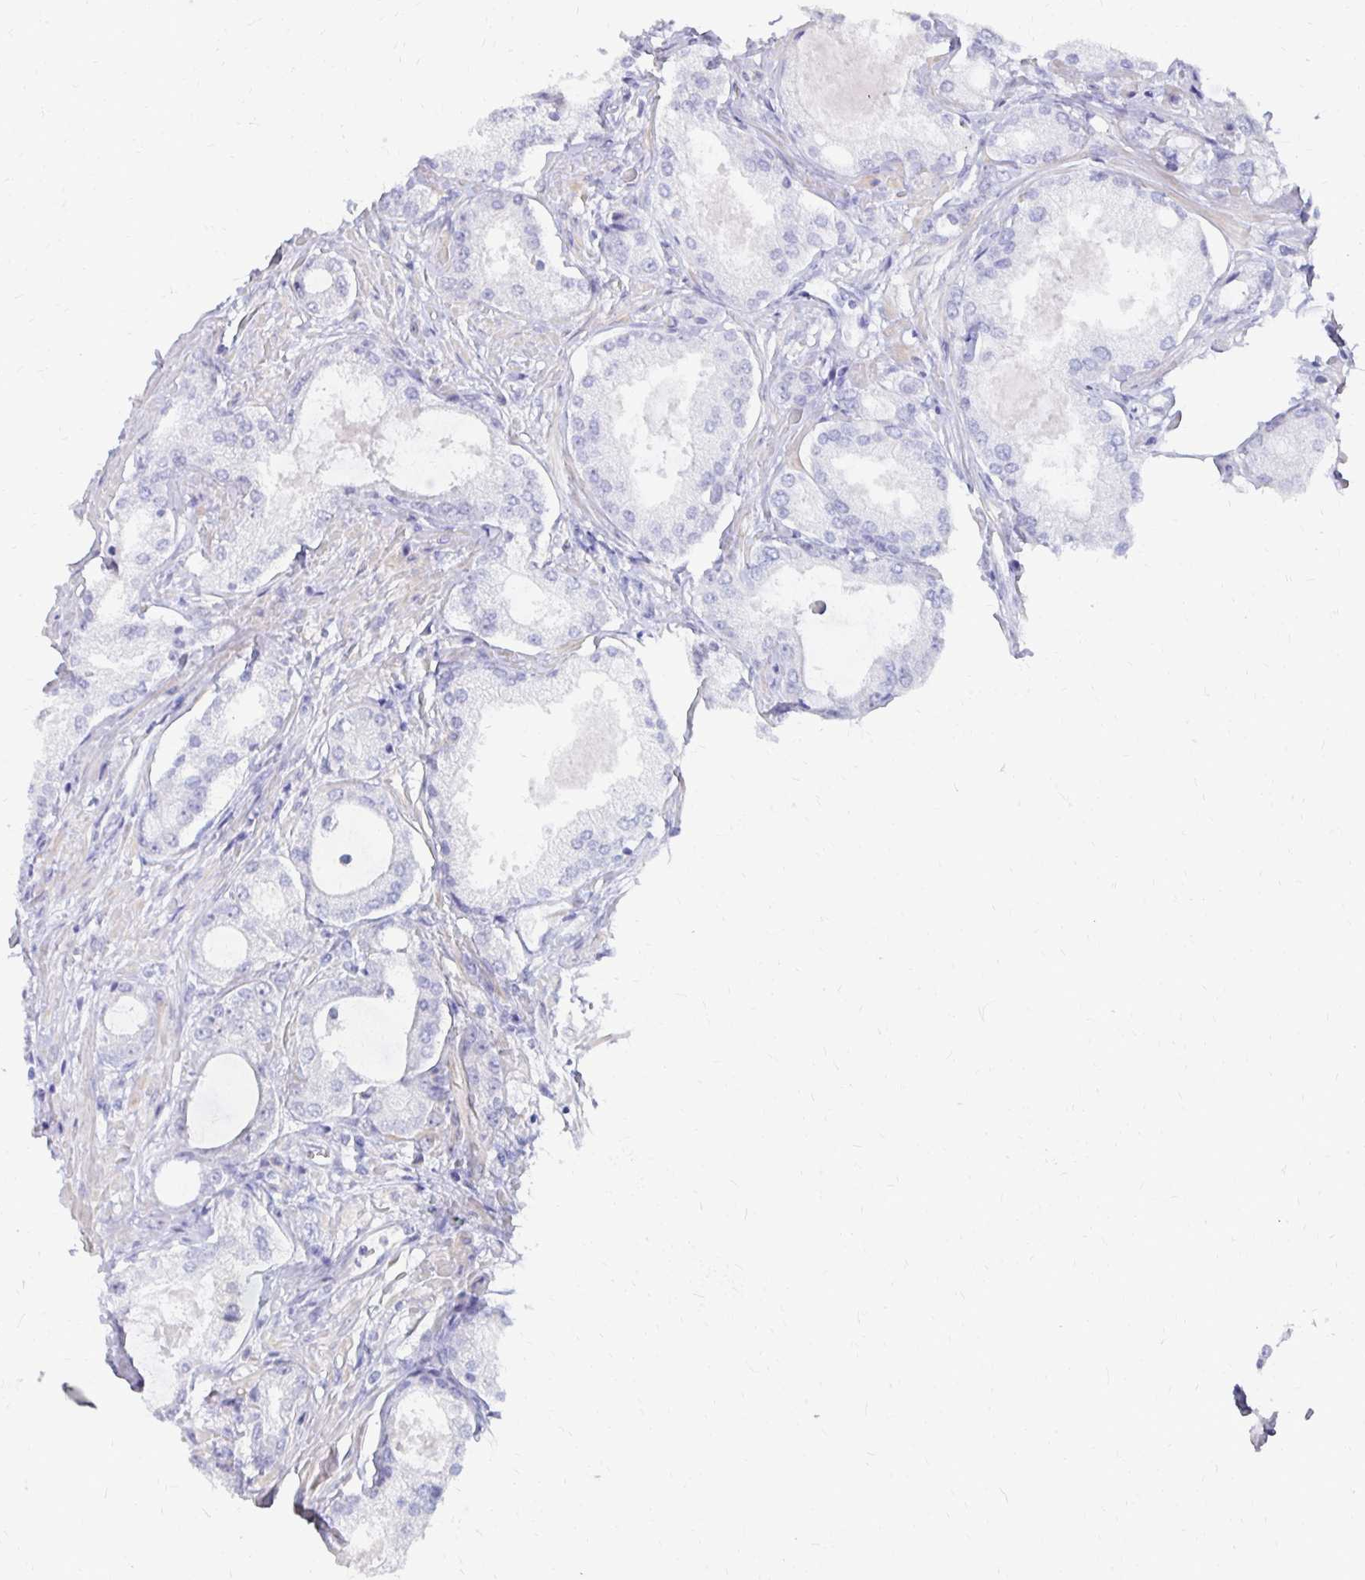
{"staining": {"intensity": "negative", "quantity": "none", "location": "none"}, "tissue": "prostate cancer", "cell_type": "Tumor cells", "image_type": "cancer", "snomed": [{"axis": "morphology", "description": "Adenocarcinoma, Low grade"}, {"axis": "topography", "description": "Prostate"}], "caption": "There is no significant positivity in tumor cells of prostate low-grade adenocarcinoma.", "gene": "SYCP3", "patient": {"sex": "male", "age": 68}}